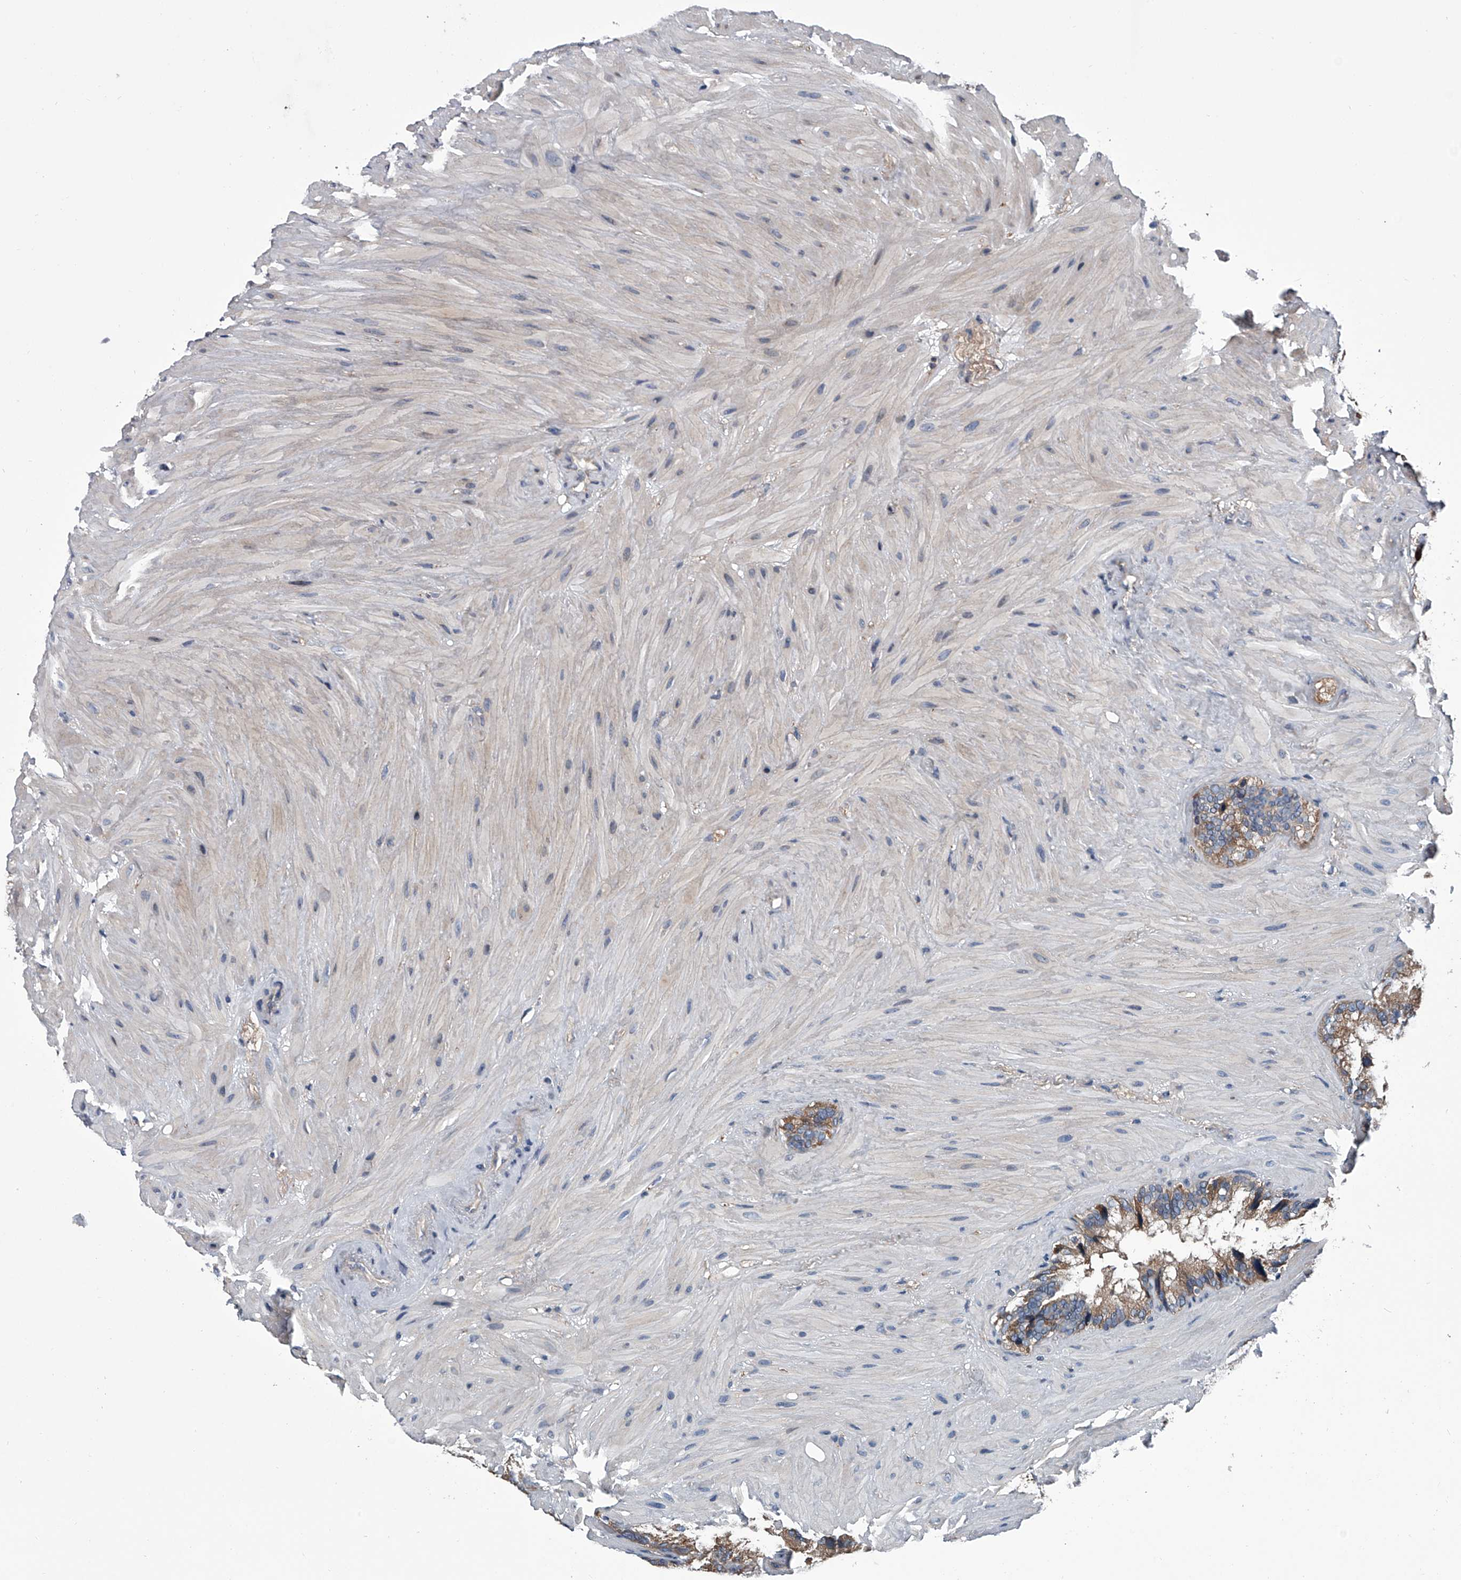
{"staining": {"intensity": "moderate", "quantity": ">75%", "location": "cytoplasmic/membranous"}, "tissue": "seminal vesicle", "cell_type": "Glandular cells", "image_type": "normal", "snomed": [{"axis": "morphology", "description": "Normal tissue, NOS"}, {"axis": "topography", "description": "Prostate"}, {"axis": "topography", "description": "Seminal veicle"}], "caption": "Brown immunohistochemical staining in unremarkable human seminal vesicle reveals moderate cytoplasmic/membranous positivity in about >75% of glandular cells. Nuclei are stained in blue.", "gene": "ABCG1", "patient": {"sex": "male", "age": 68}}